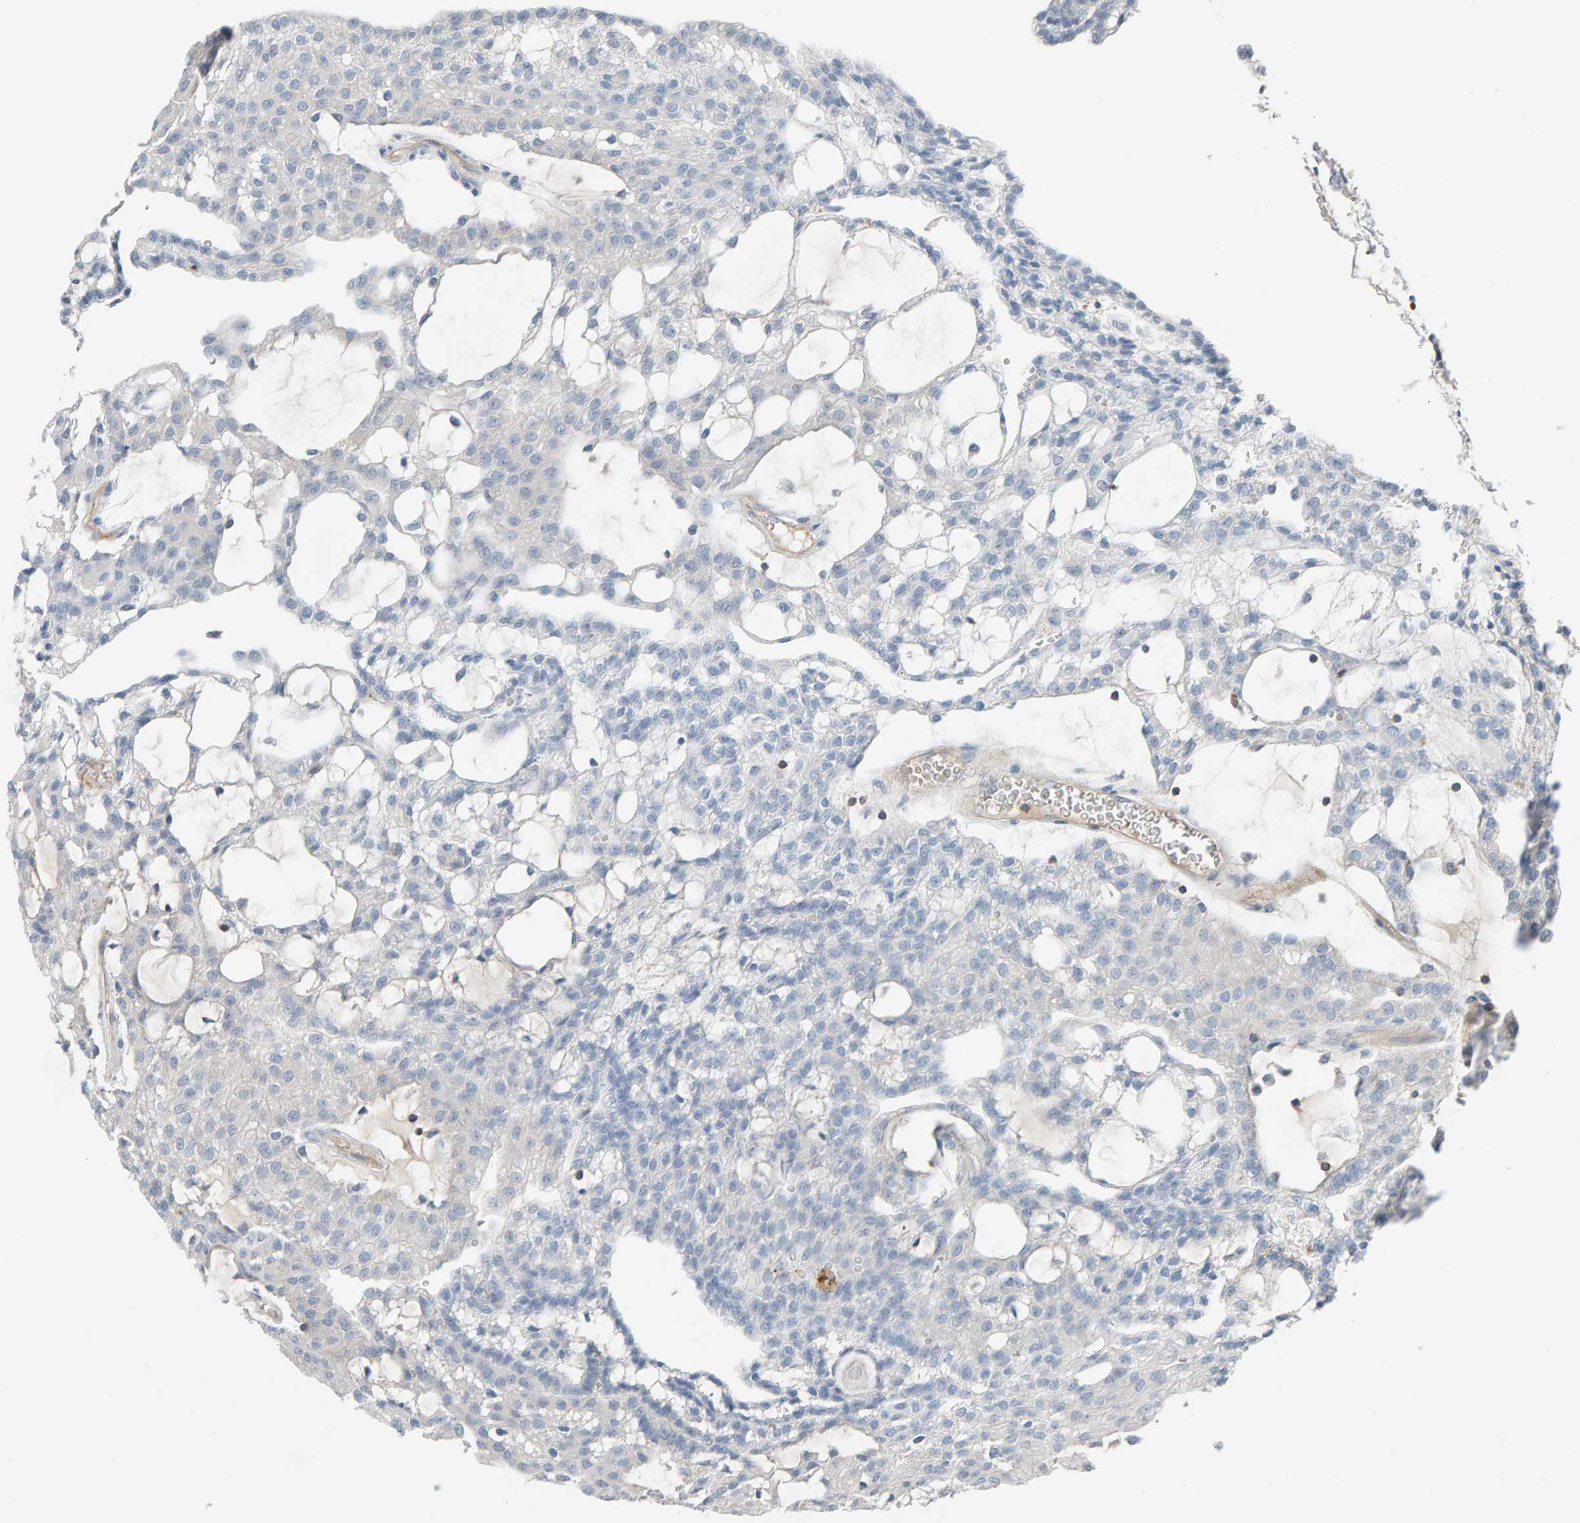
{"staining": {"intensity": "negative", "quantity": "none", "location": "none"}, "tissue": "renal cancer", "cell_type": "Tumor cells", "image_type": "cancer", "snomed": [{"axis": "morphology", "description": "Adenocarcinoma, NOS"}, {"axis": "topography", "description": "Kidney"}], "caption": "Human renal cancer (adenocarcinoma) stained for a protein using immunohistochemistry reveals no staining in tumor cells.", "gene": "FYN", "patient": {"sex": "male", "age": 63}}